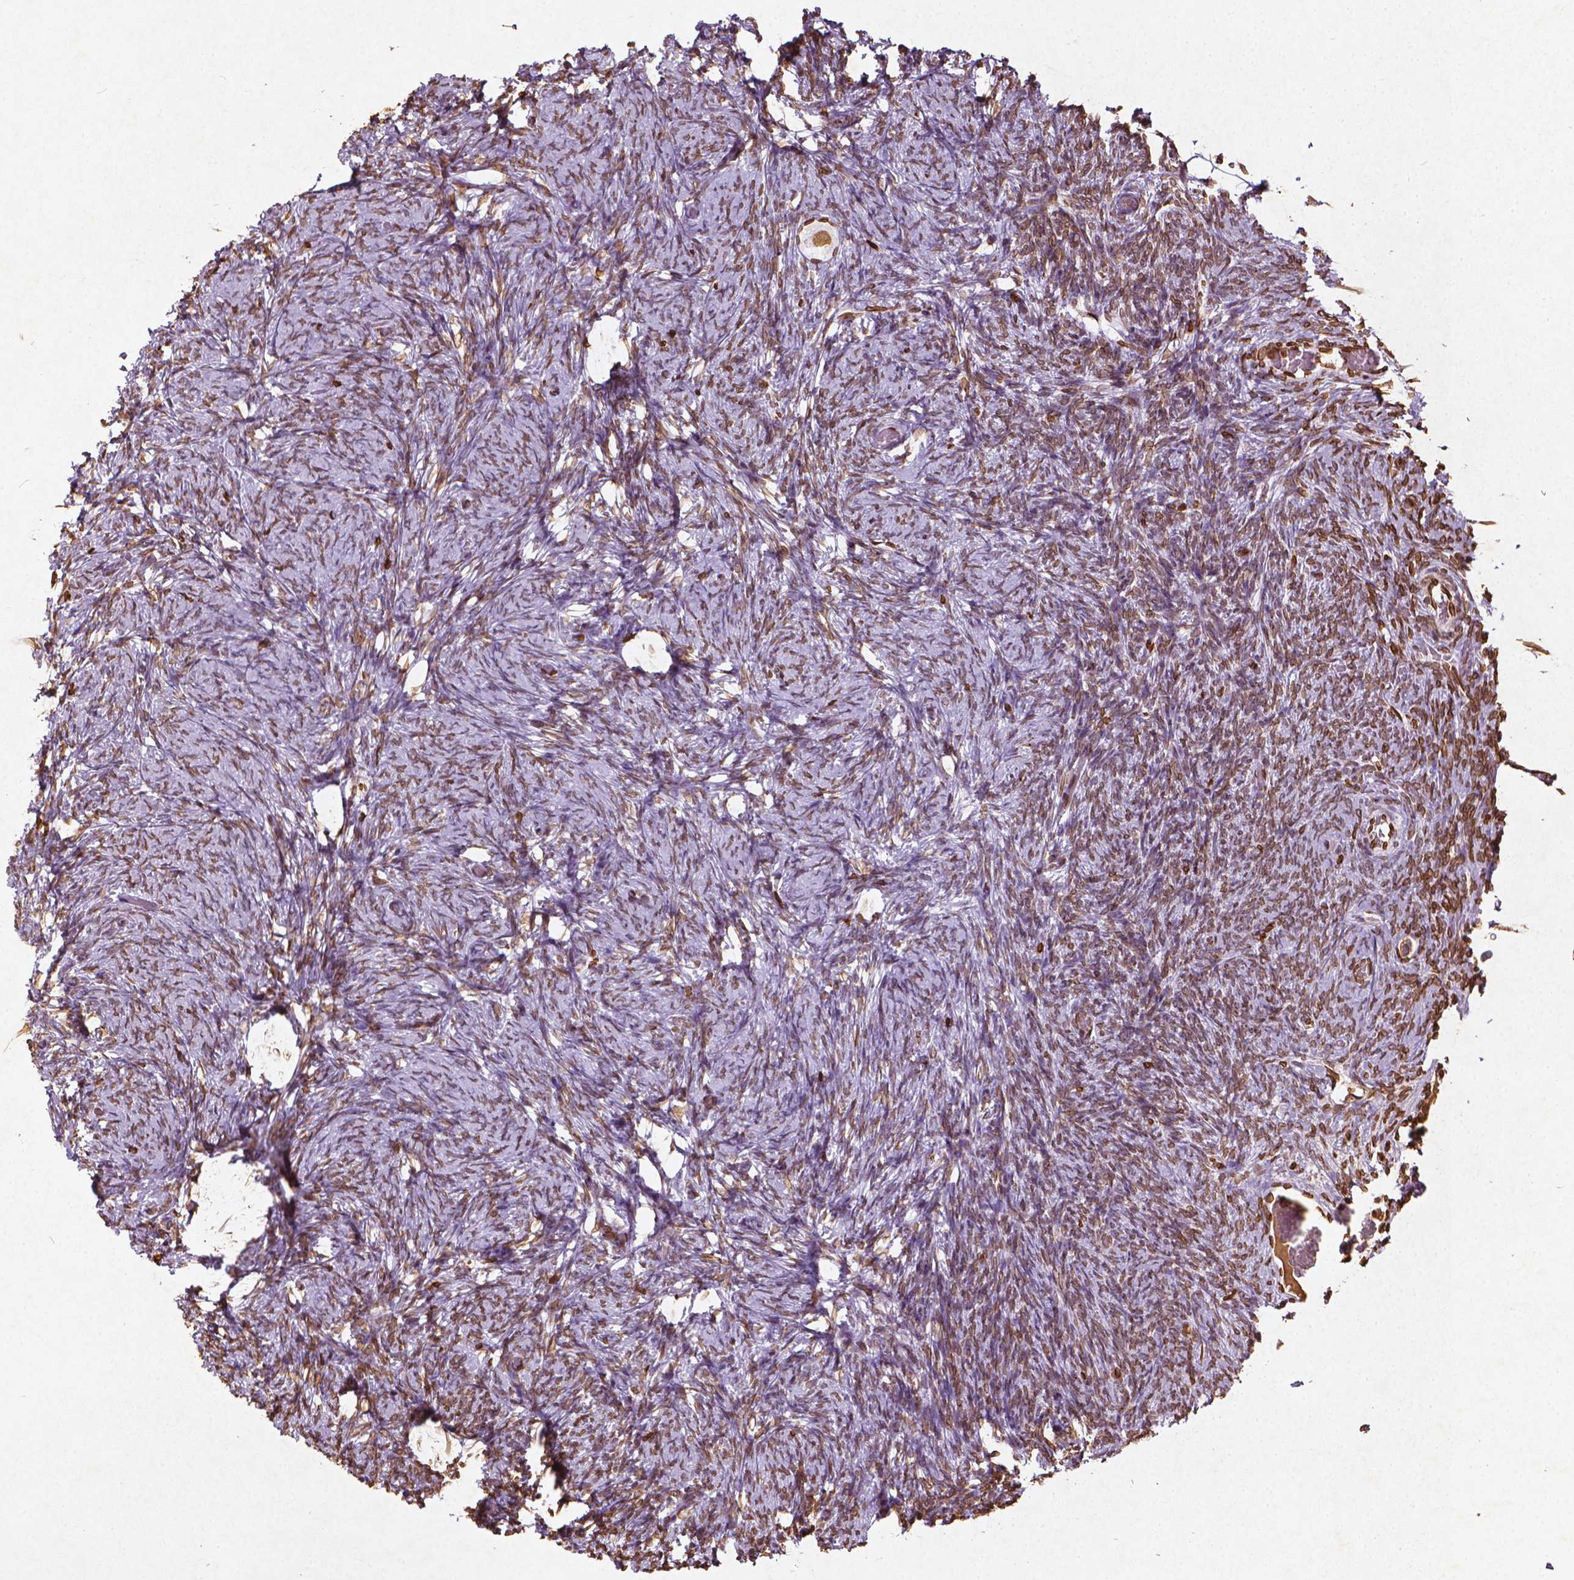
{"staining": {"intensity": "moderate", "quantity": ">75%", "location": "nuclear"}, "tissue": "ovary", "cell_type": "Follicle cells", "image_type": "normal", "snomed": [{"axis": "morphology", "description": "Normal tissue, NOS"}, {"axis": "topography", "description": "Ovary"}], "caption": "Normal ovary was stained to show a protein in brown. There is medium levels of moderate nuclear staining in approximately >75% of follicle cells.", "gene": "LMNB1", "patient": {"sex": "female", "age": 34}}